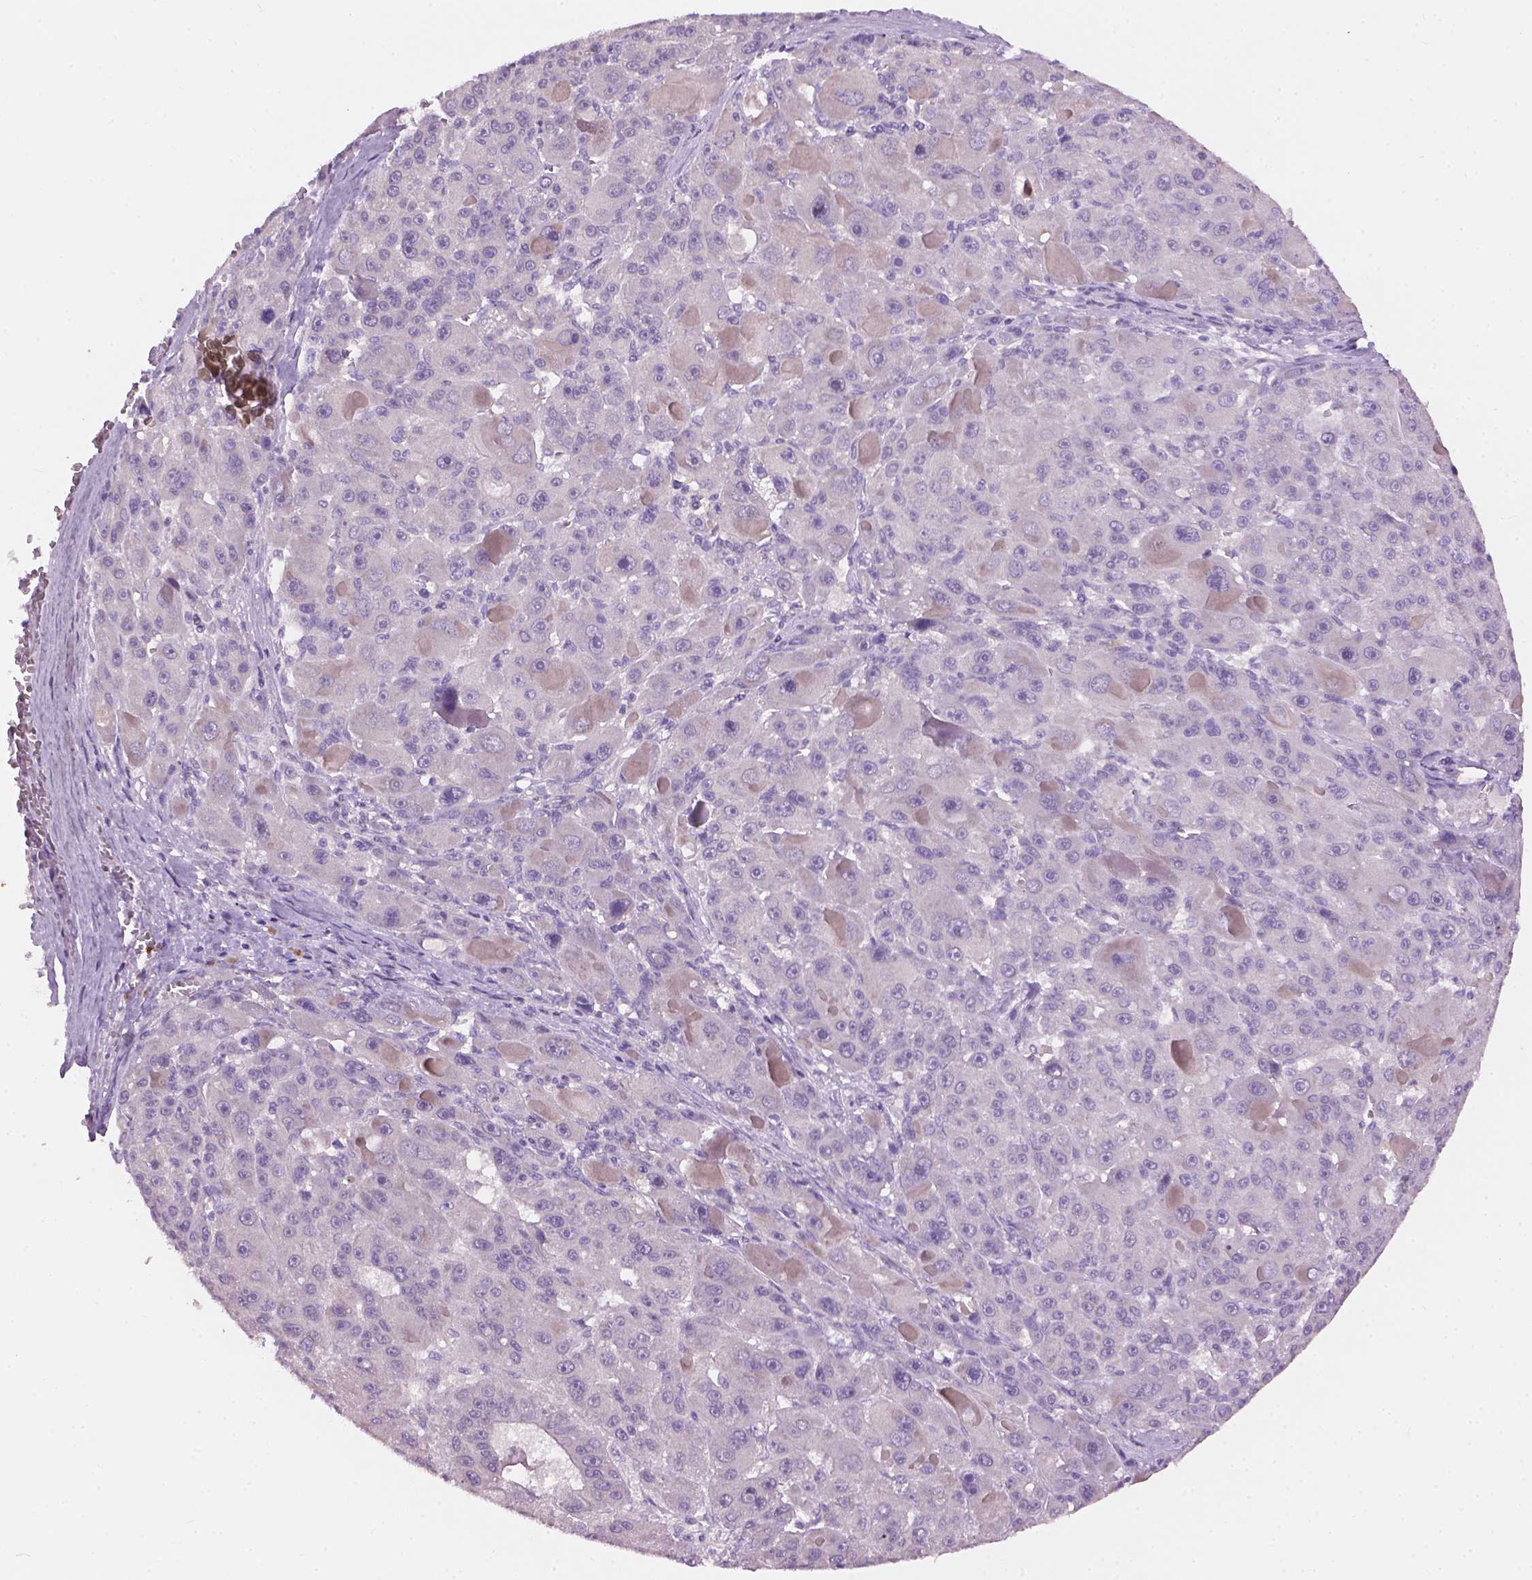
{"staining": {"intensity": "negative", "quantity": "none", "location": "none"}, "tissue": "liver cancer", "cell_type": "Tumor cells", "image_type": "cancer", "snomed": [{"axis": "morphology", "description": "Carcinoma, Hepatocellular, NOS"}, {"axis": "topography", "description": "Liver"}], "caption": "High magnification brightfield microscopy of liver cancer (hepatocellular carcinoma) stained with DAB (3,3'-diaminobenzidine) (brown) and counterstained with hematoxylin (blue): tumor cells show no significant positivity.", "gene": "KRT17", "patient": {"sex": "male", "age": 76}}